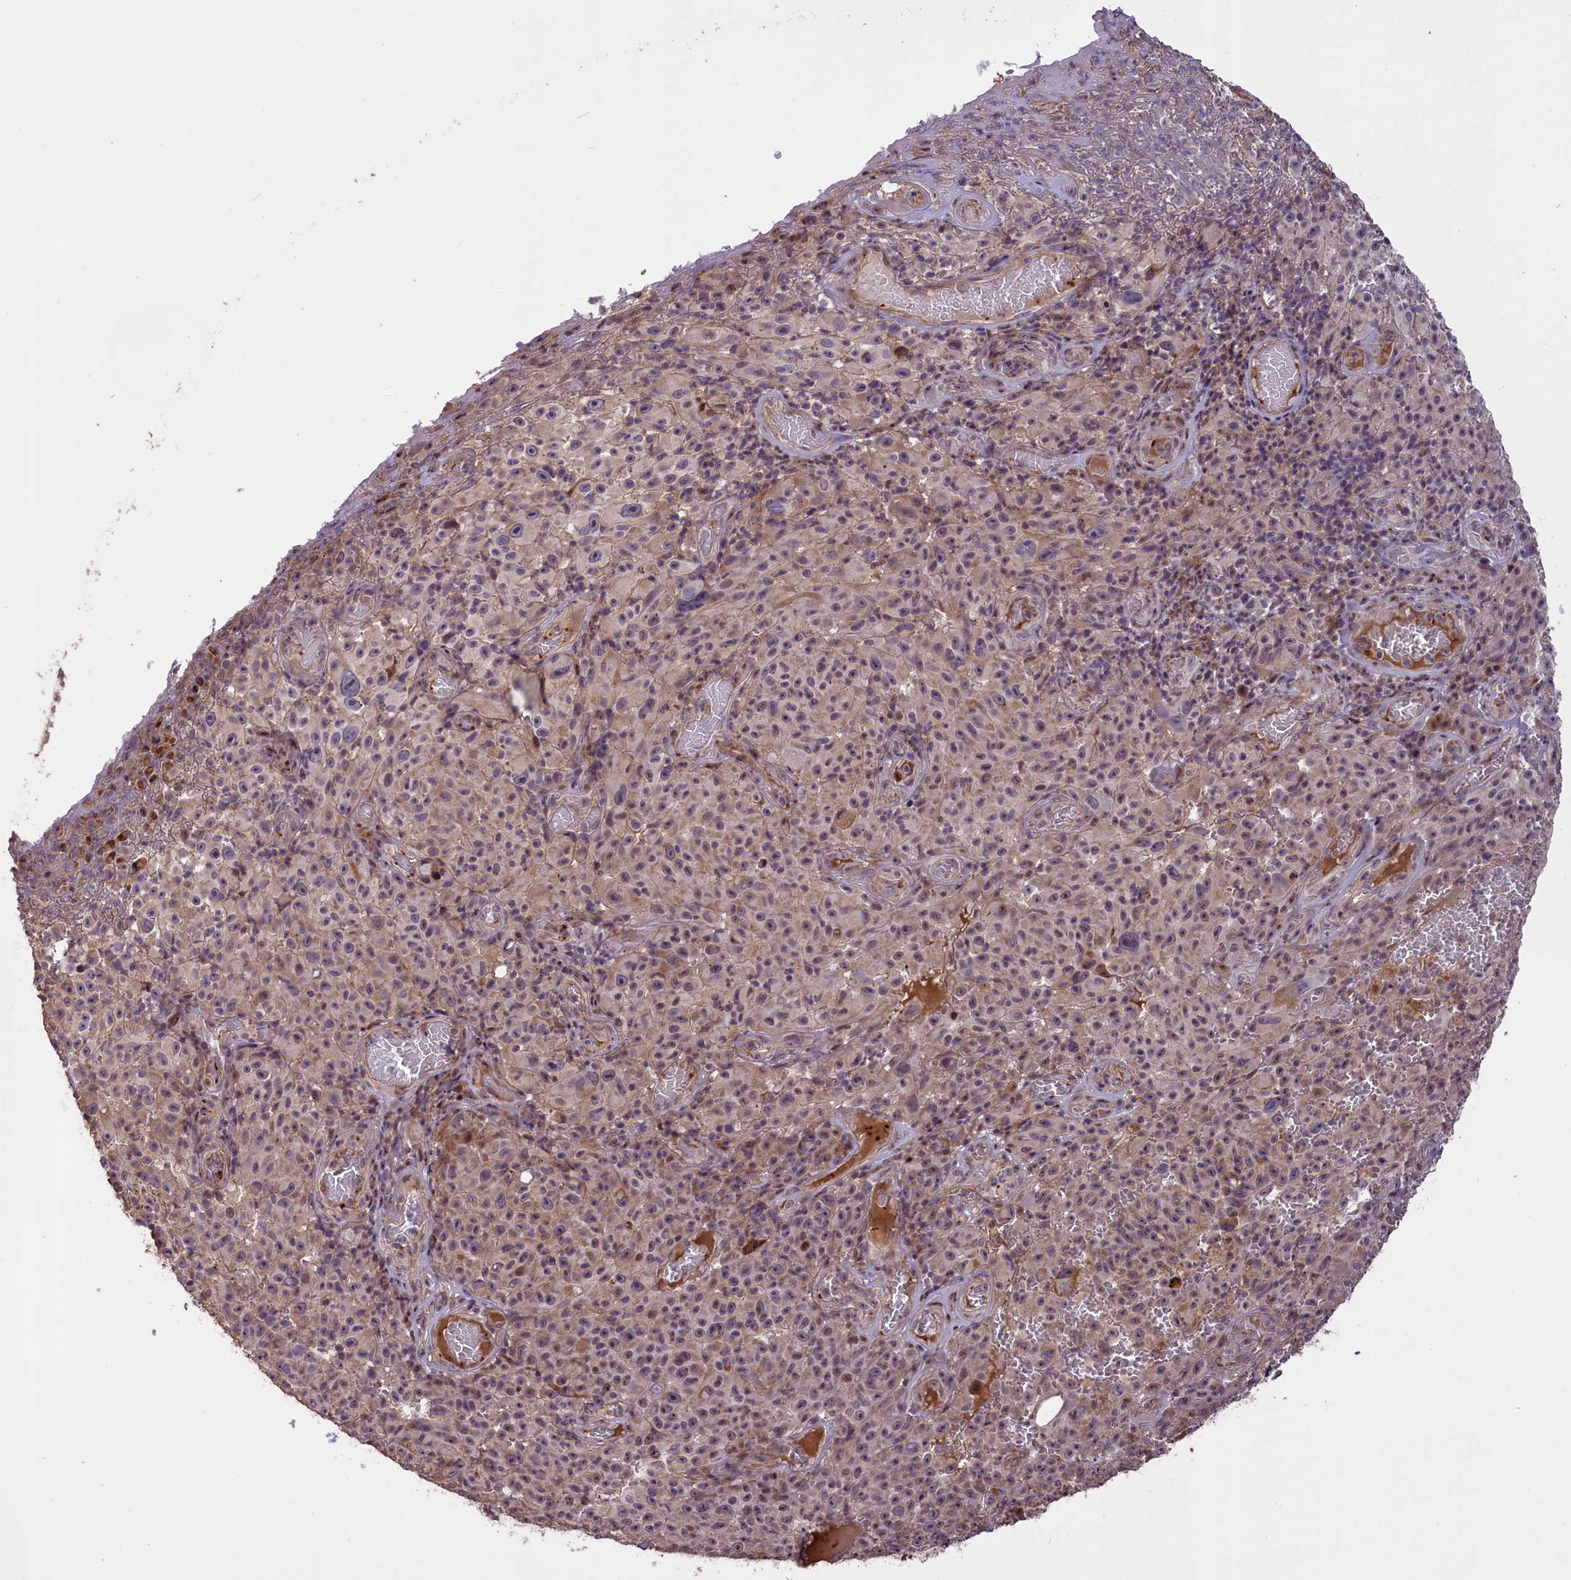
{"staining": {"intensity": "weak", "quantity": "25%-75%", "location": "cytoplasmic/membranous,nuclear"}, "tissue": "melanoma", "cell_type": "Tumor cells", "image_type": "cancer", "snomed": [{"axis": "morphology", "description": "Malignant melanoma, NOS"}, {"axis": "topography", "description": "Skin"}], "caption": "Malignant melanoma stained with immunohistochemistry (IHC) demonstrates weak cytoplasmic/membranous and nuclear staining in approximately 25%-75% of tumor cells.", "gene": "FUZ", "patient": {"sex": "female", "age": 82}}